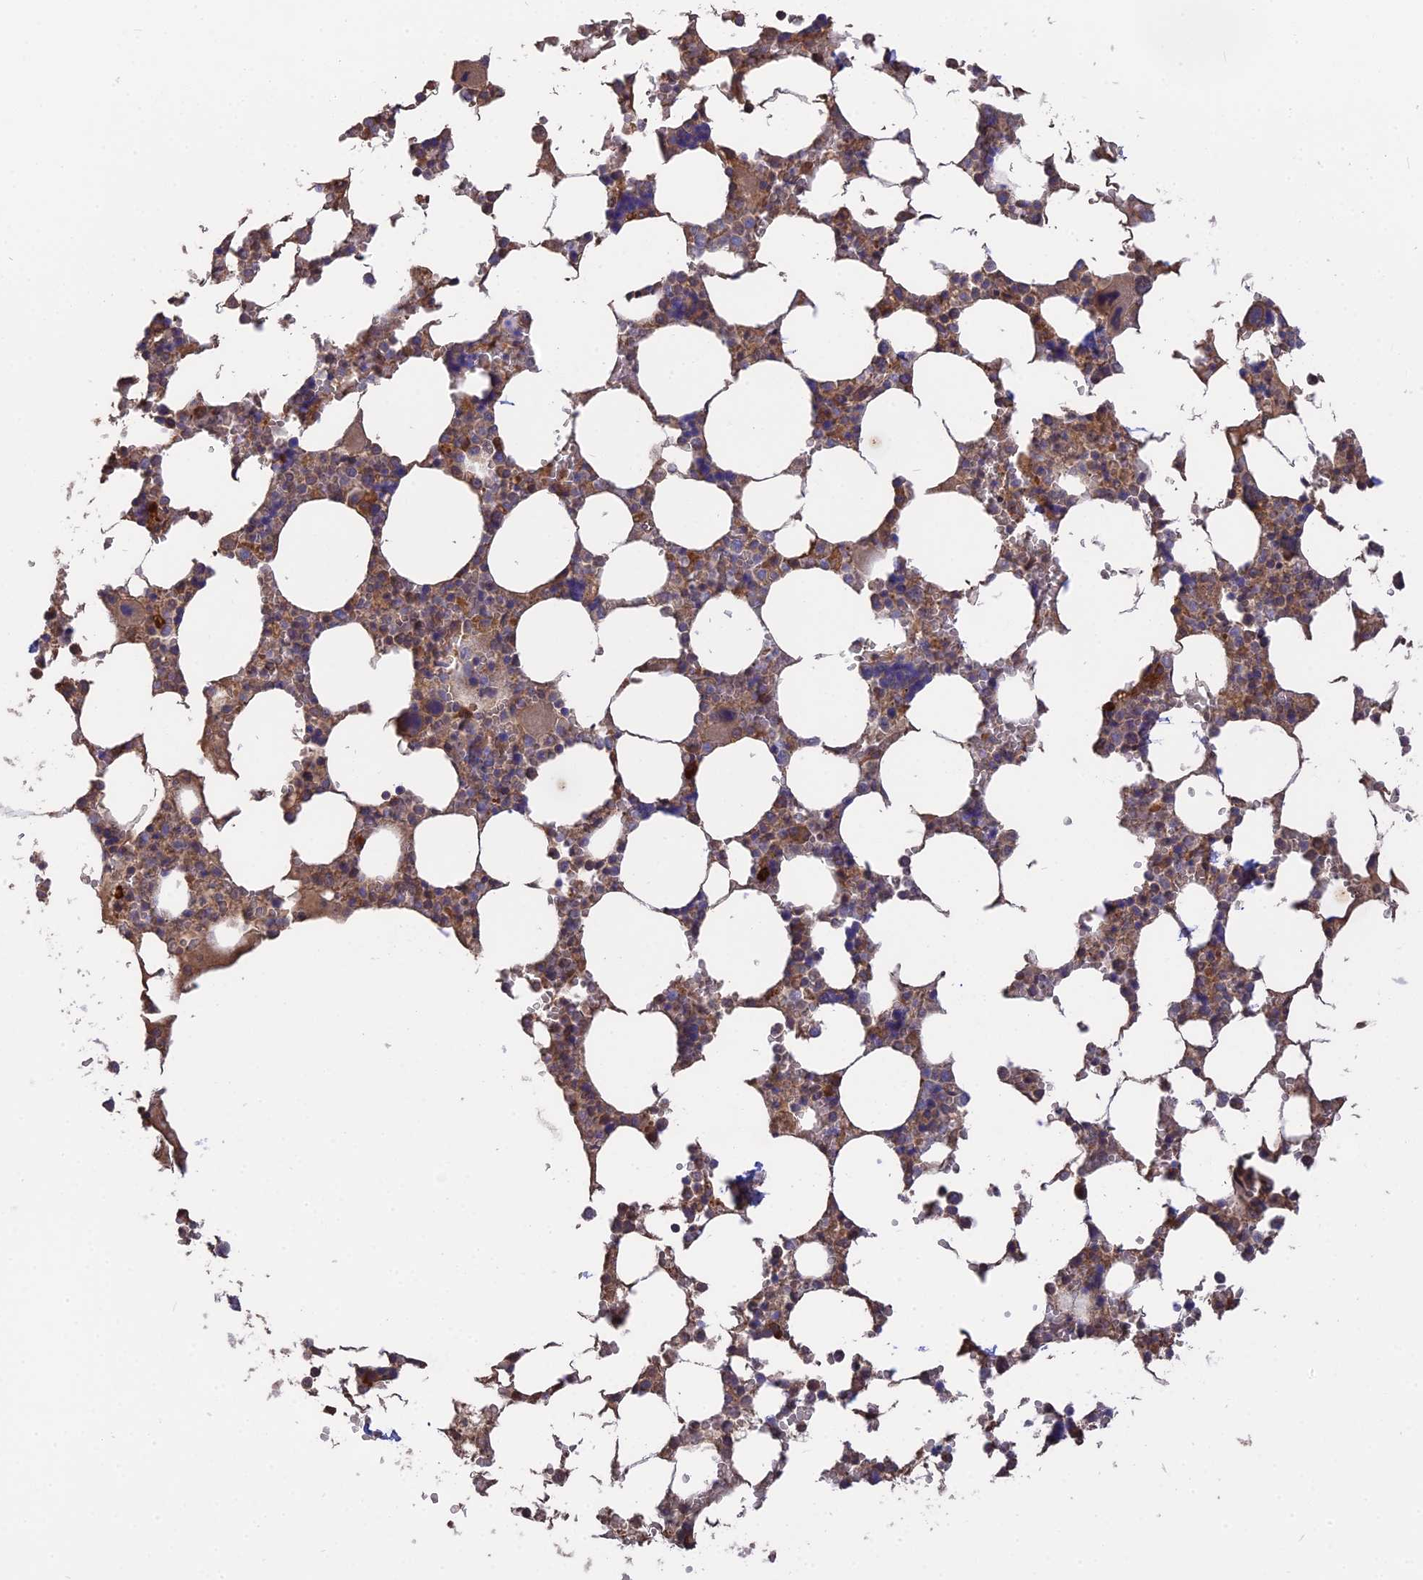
{"staining": {"intensity": "moderate", "quantity": "25%-75%", "location": "cytoplasmic/membranous"}, "tissue": "bone marrow", "cell_type": "Hematopoietic cells", "image_type": "normal", "snomed": [{"axis": "morphology", "description": "Normal tissue, NOS"}, {"axis": "topography", "description": "Bone marrow"}], "caption": "Bone marrow stained with DAB immunohistochemistry (IHC) reveals medium levels of moderate cytoplasmic/membranous positivity in approximately 25%-75% of hematopoietic cells.", "gene": "ARHGAP40", "patient": {"sex": "male", "age": 64}}